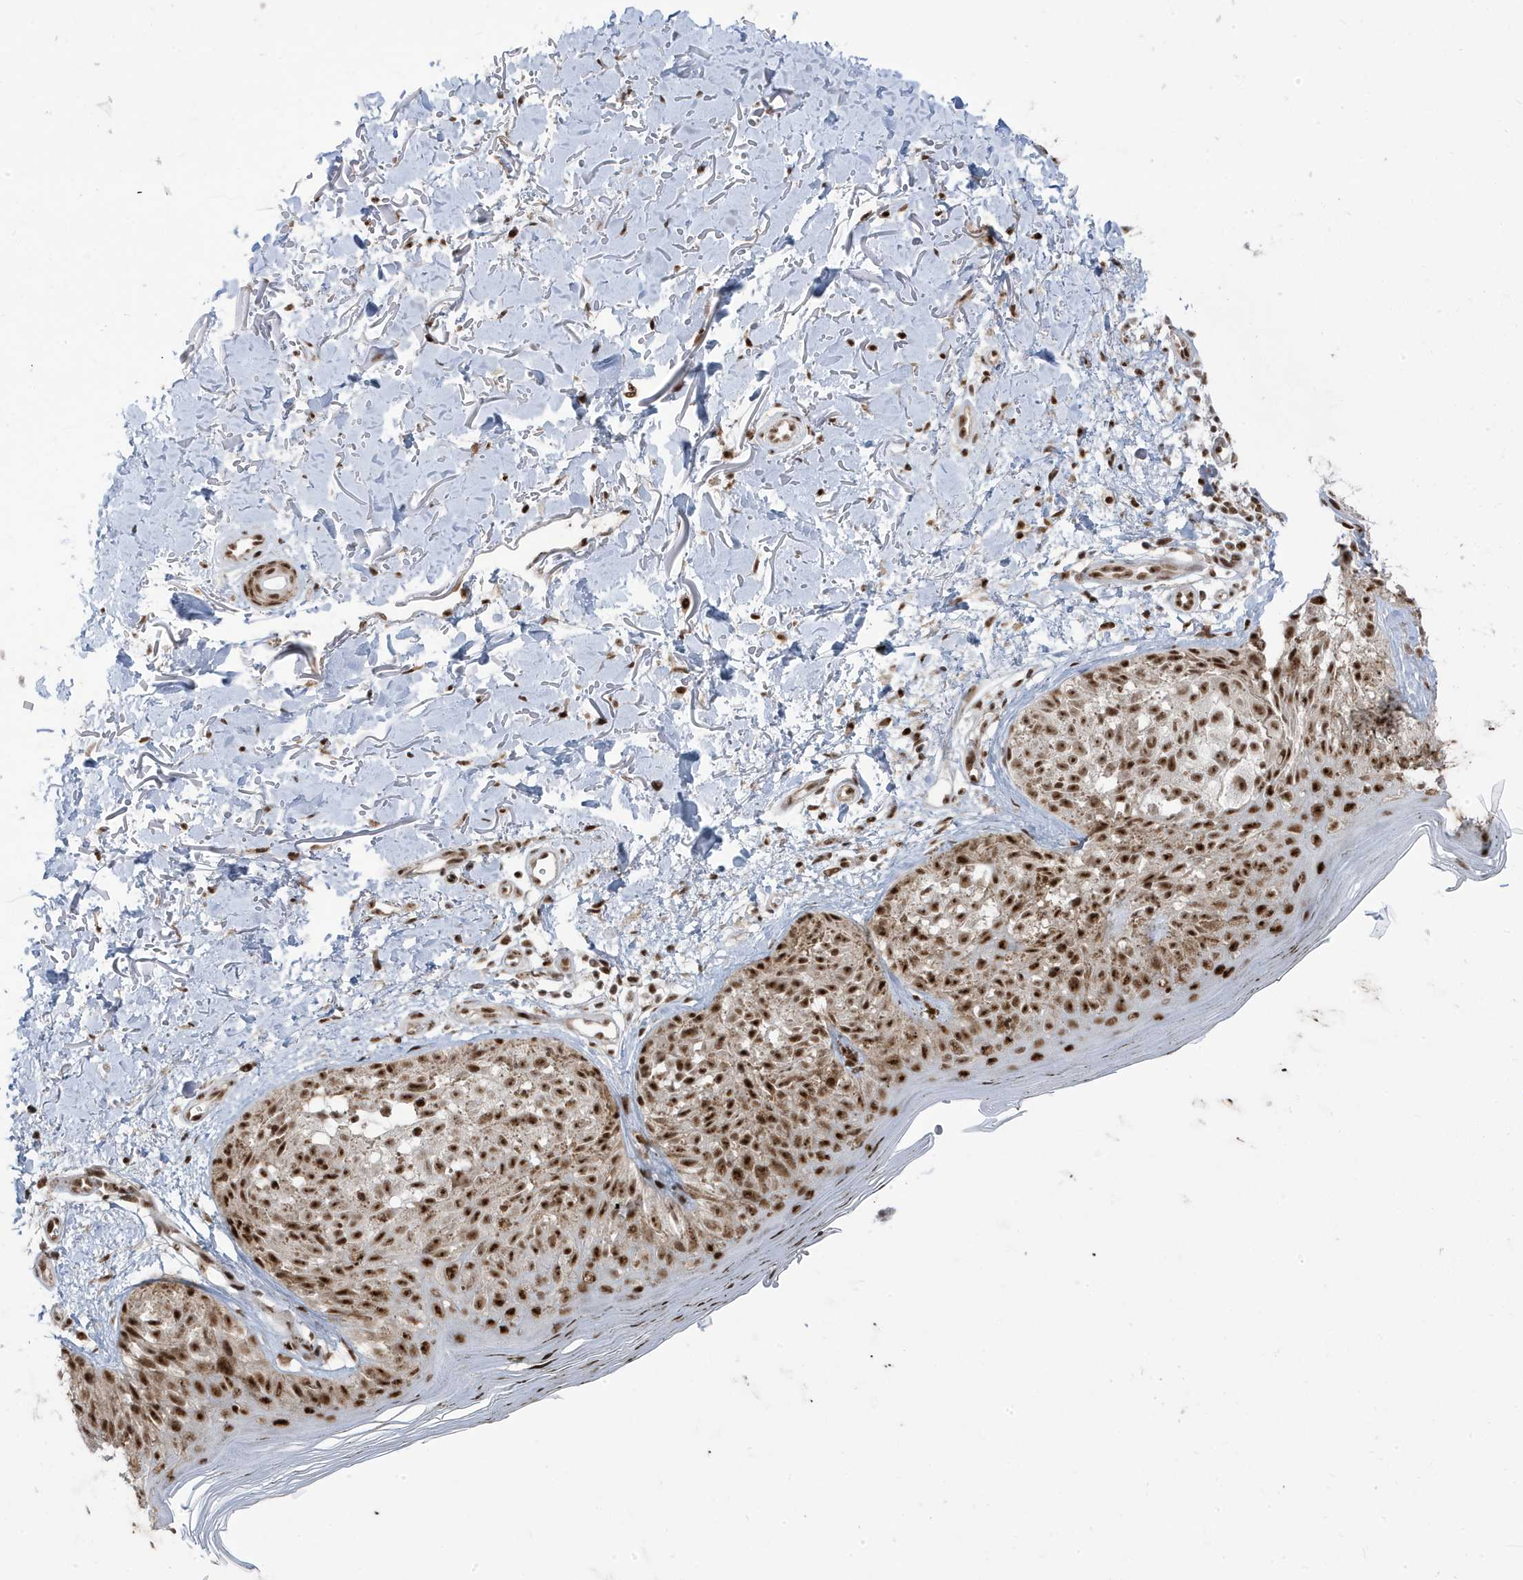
{"staining": {"intensity": "strong", "quantity": ">75%", "location": "nuclear"}, "tissue": "melanoma", "cell_type": "Tumor cells", "image_type": "cancer", "snomed": [{"axis": "morphology", "description": "Malignant melanoma, NOS"}, {"axis": "topography", "description": "Skin"}], "caption": "IHC image of human melanoma stained for a protein (brown), which shows high levels of strong nuclear positivity in approximately >75% of tumor cells.", "gene": "MTREX", "patient": {"sex": "female", "age": 50}}